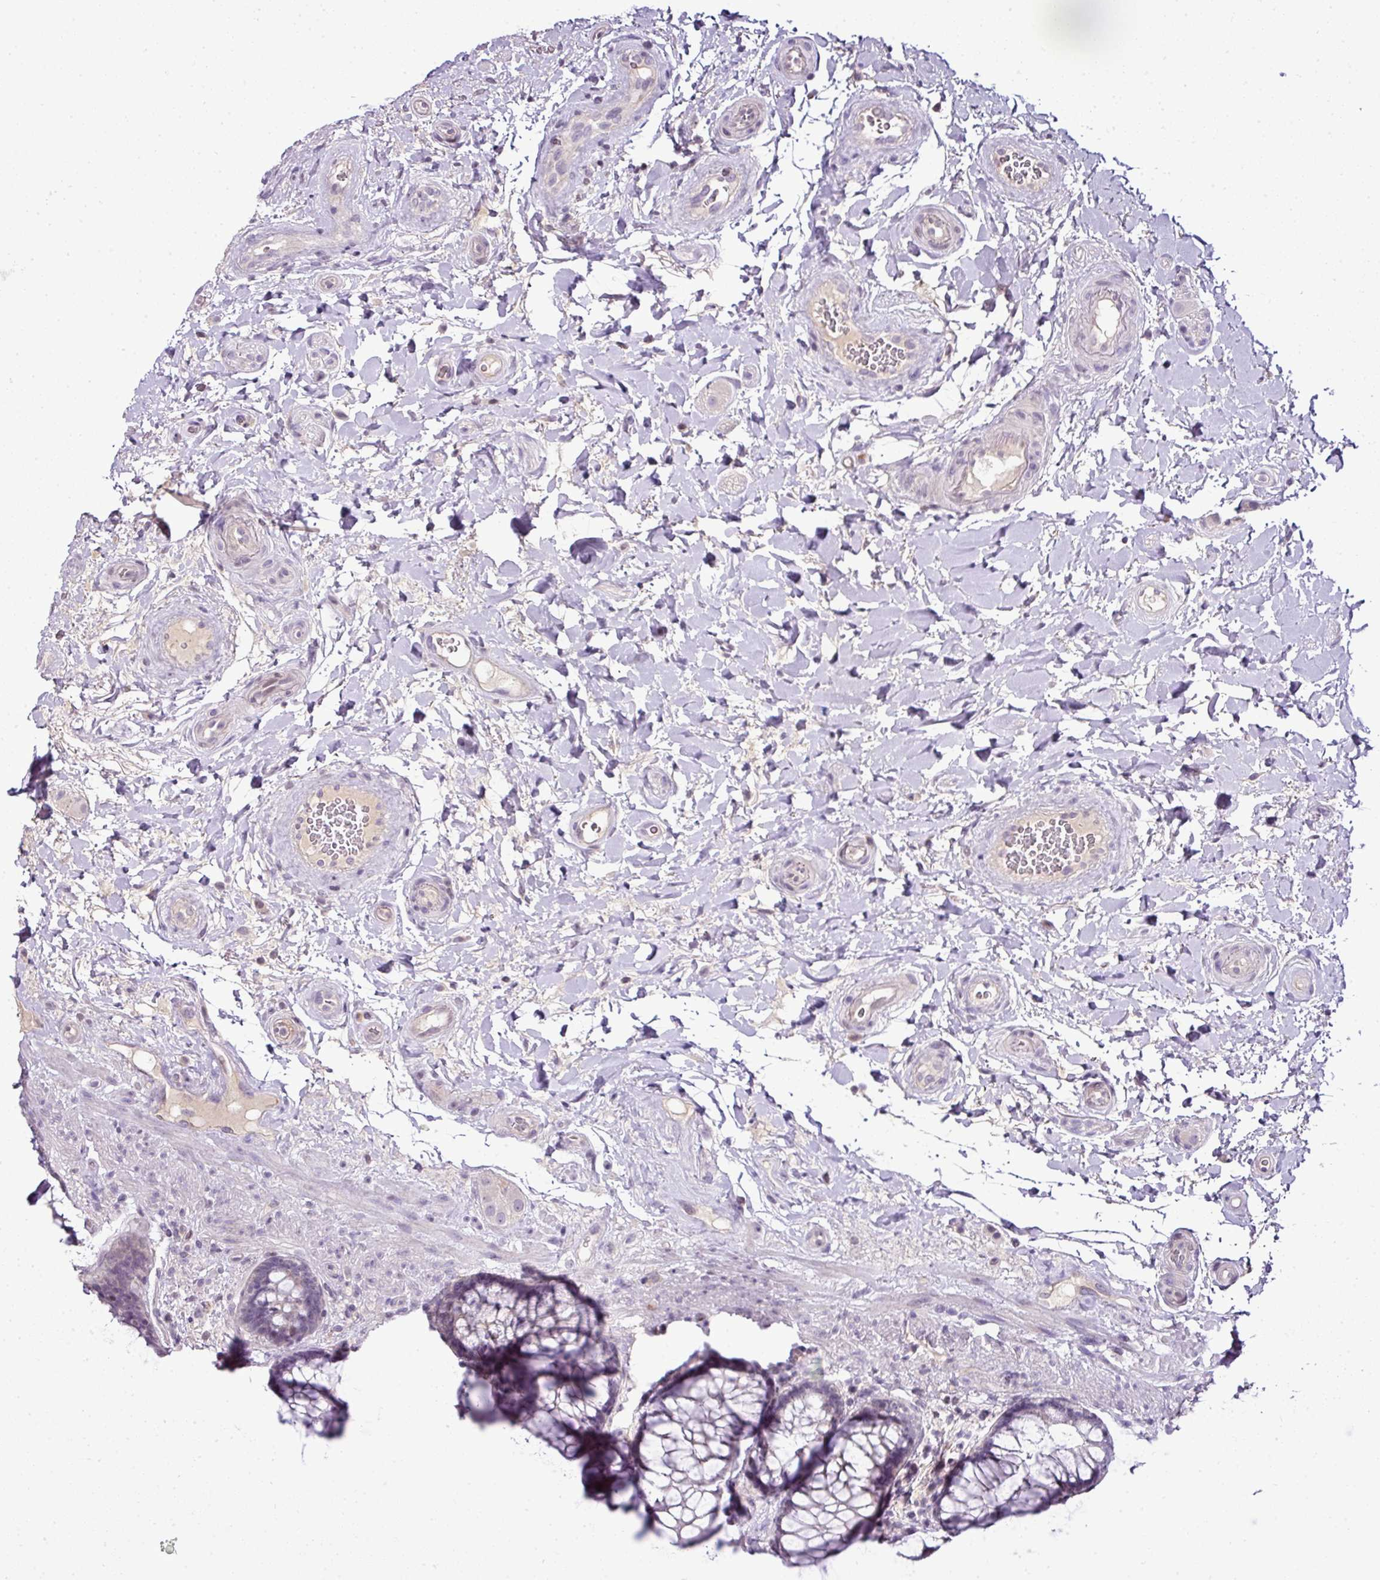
{"staining": {"intensity": "negative", "quantity": "none", "location": "none"}, "tissue": "rectum", "cell_type": "Glandular cells", "image_type": "normal", "snomed": [{"axis": "morphology", "description": "Normal tissue, NOS"}, {"axis": "topography", "description": "Rectum"}], "caption": "Immunohistochemistry image of benign rectum: rectum stained with DAB displays no significant protein expression in glandular cells. (DAB immunohistochemistry (IHC) with hematoxylin counter stain).", "gene": "TEX30", "patient": {"sex": "female", "age": 58}}